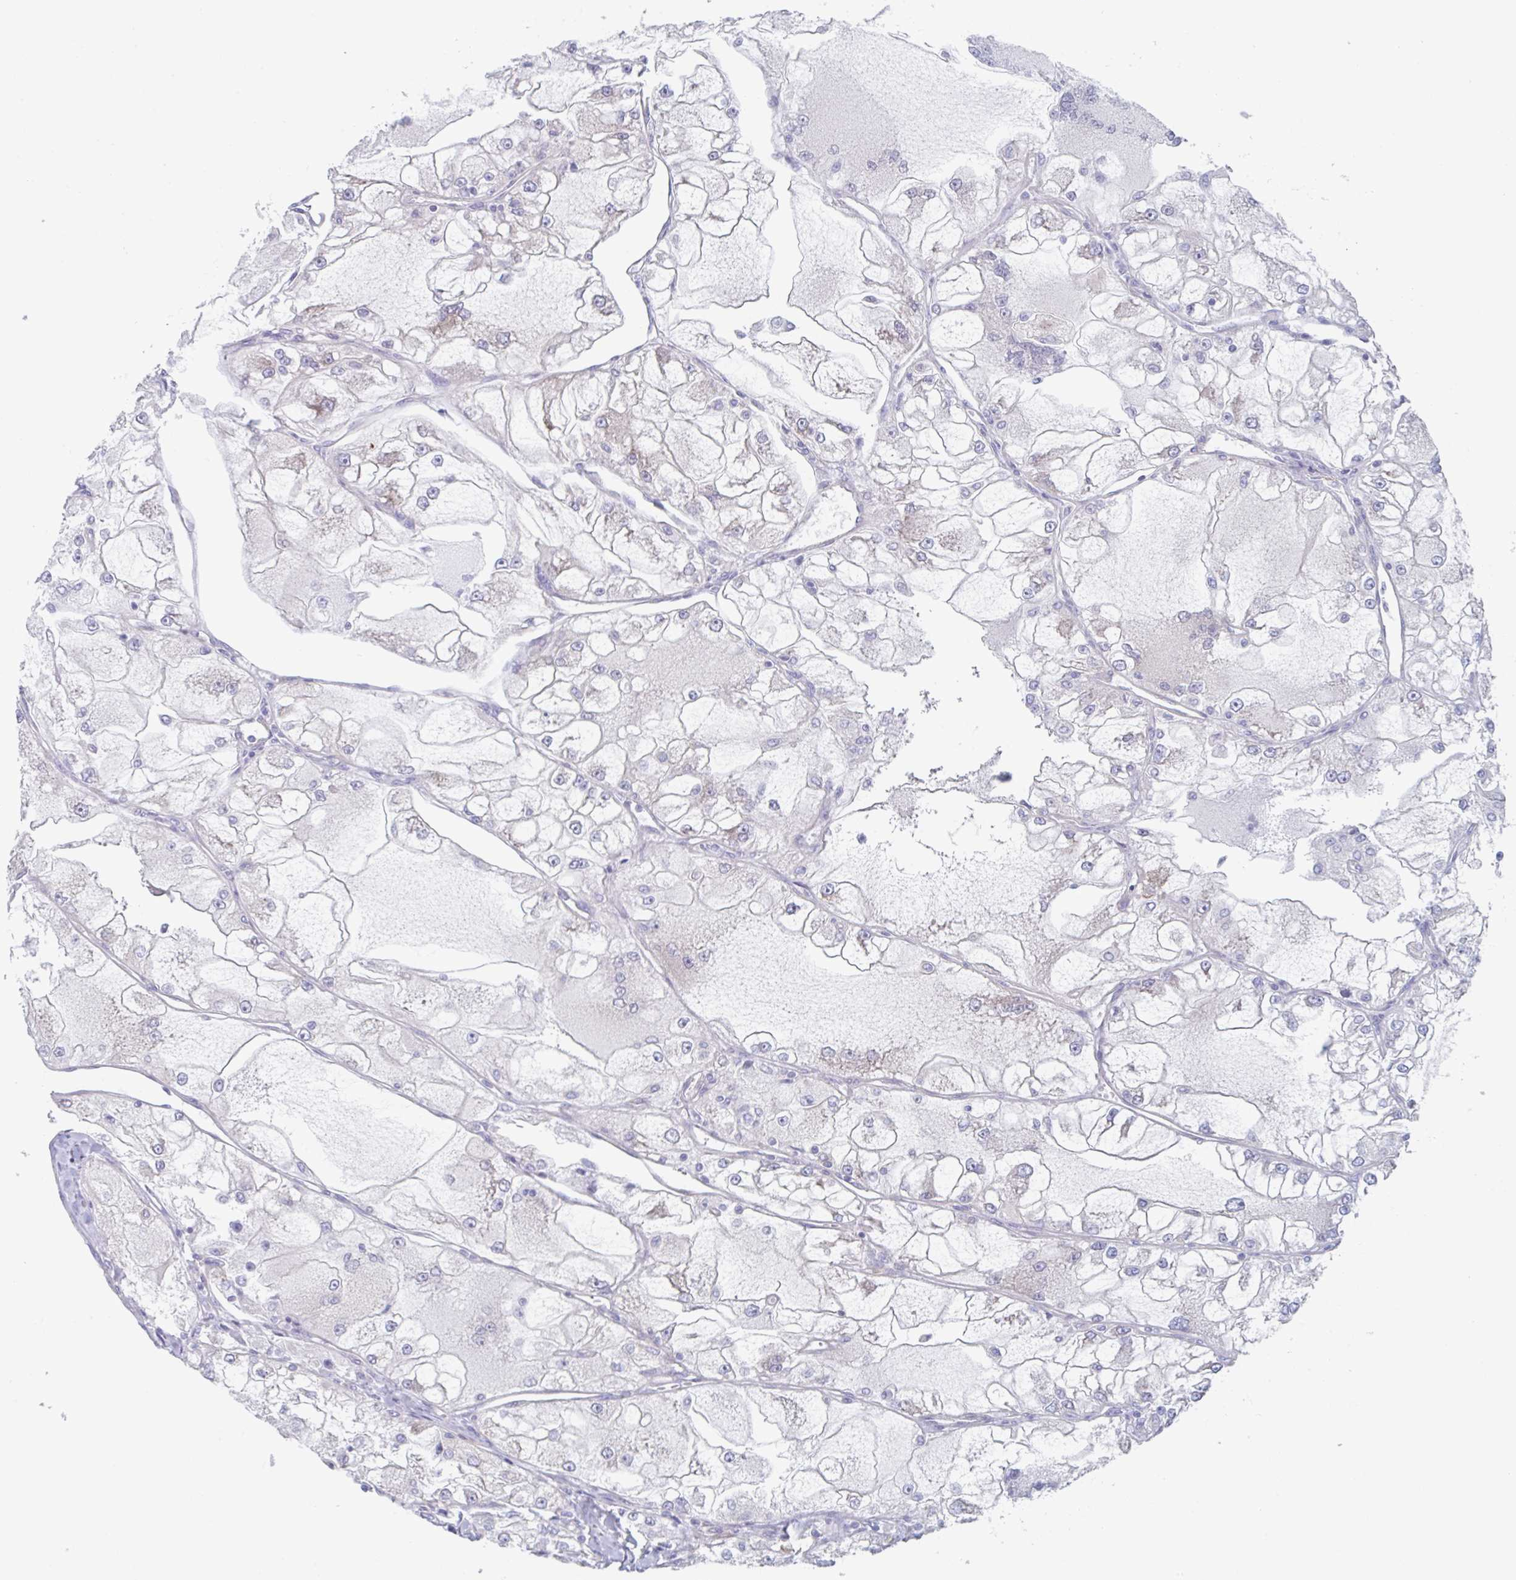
{"staining": {"intensity": "negative", "quantity": "none", "location": "none"}, "tissue": "renal cancer", "cell_type": "Tumor cells", "image_type": "cancer", "snomed": [{"axis": "morphology", "description": "Adenocarcinoma, NOS"}, {"axis": "topography", "description": "Kidney"}], "caption": "This is an IHC photomicrograph of human adenocarcinoma (renal). There is no expression in tumor cells.", "gene": "AMPD2", "patient": {"sex": "female", "age": 72}}